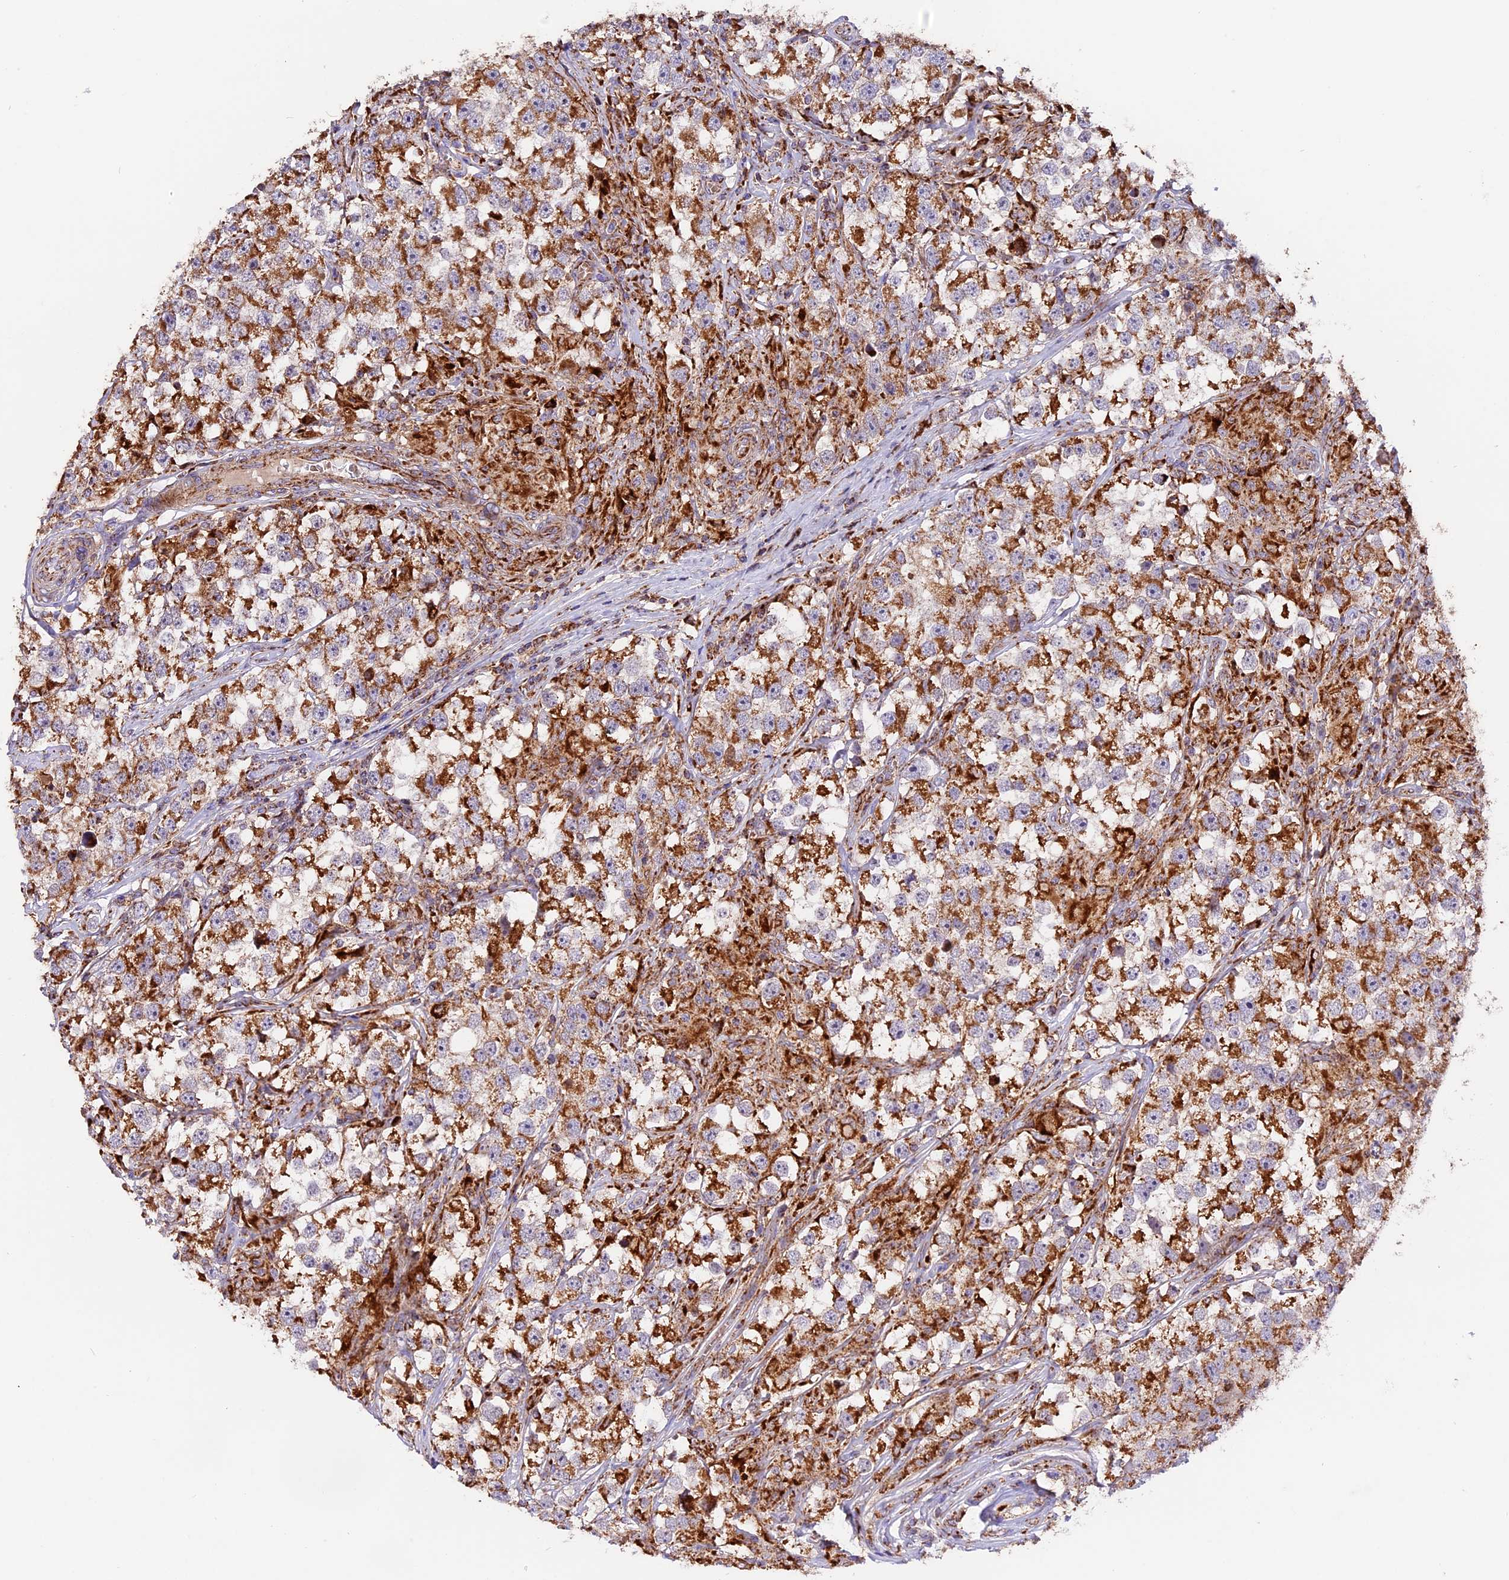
{"staining": {"intensity": "moderate", "quantity": ">75%", "location": "cytoplasmic/membranous"}, "tissue": "testis cancer", "cell_type": "Tumor cells", "image_type": "cancer", "snomed": [{"axis": "morphology", "description": "Seminoma, NOS"}, {"axis": "topography", "description": "Testis"}], "caption": "Testis cancer stained with immunohistochemistry reveals moderate cytoplasmic/membranous positivity in approximately >75% of tumor cells. (IHC, brightfield microscopy, high magnification).", "gene": "NDUFA8", "patient": {"sex": "male", "age": 46}}